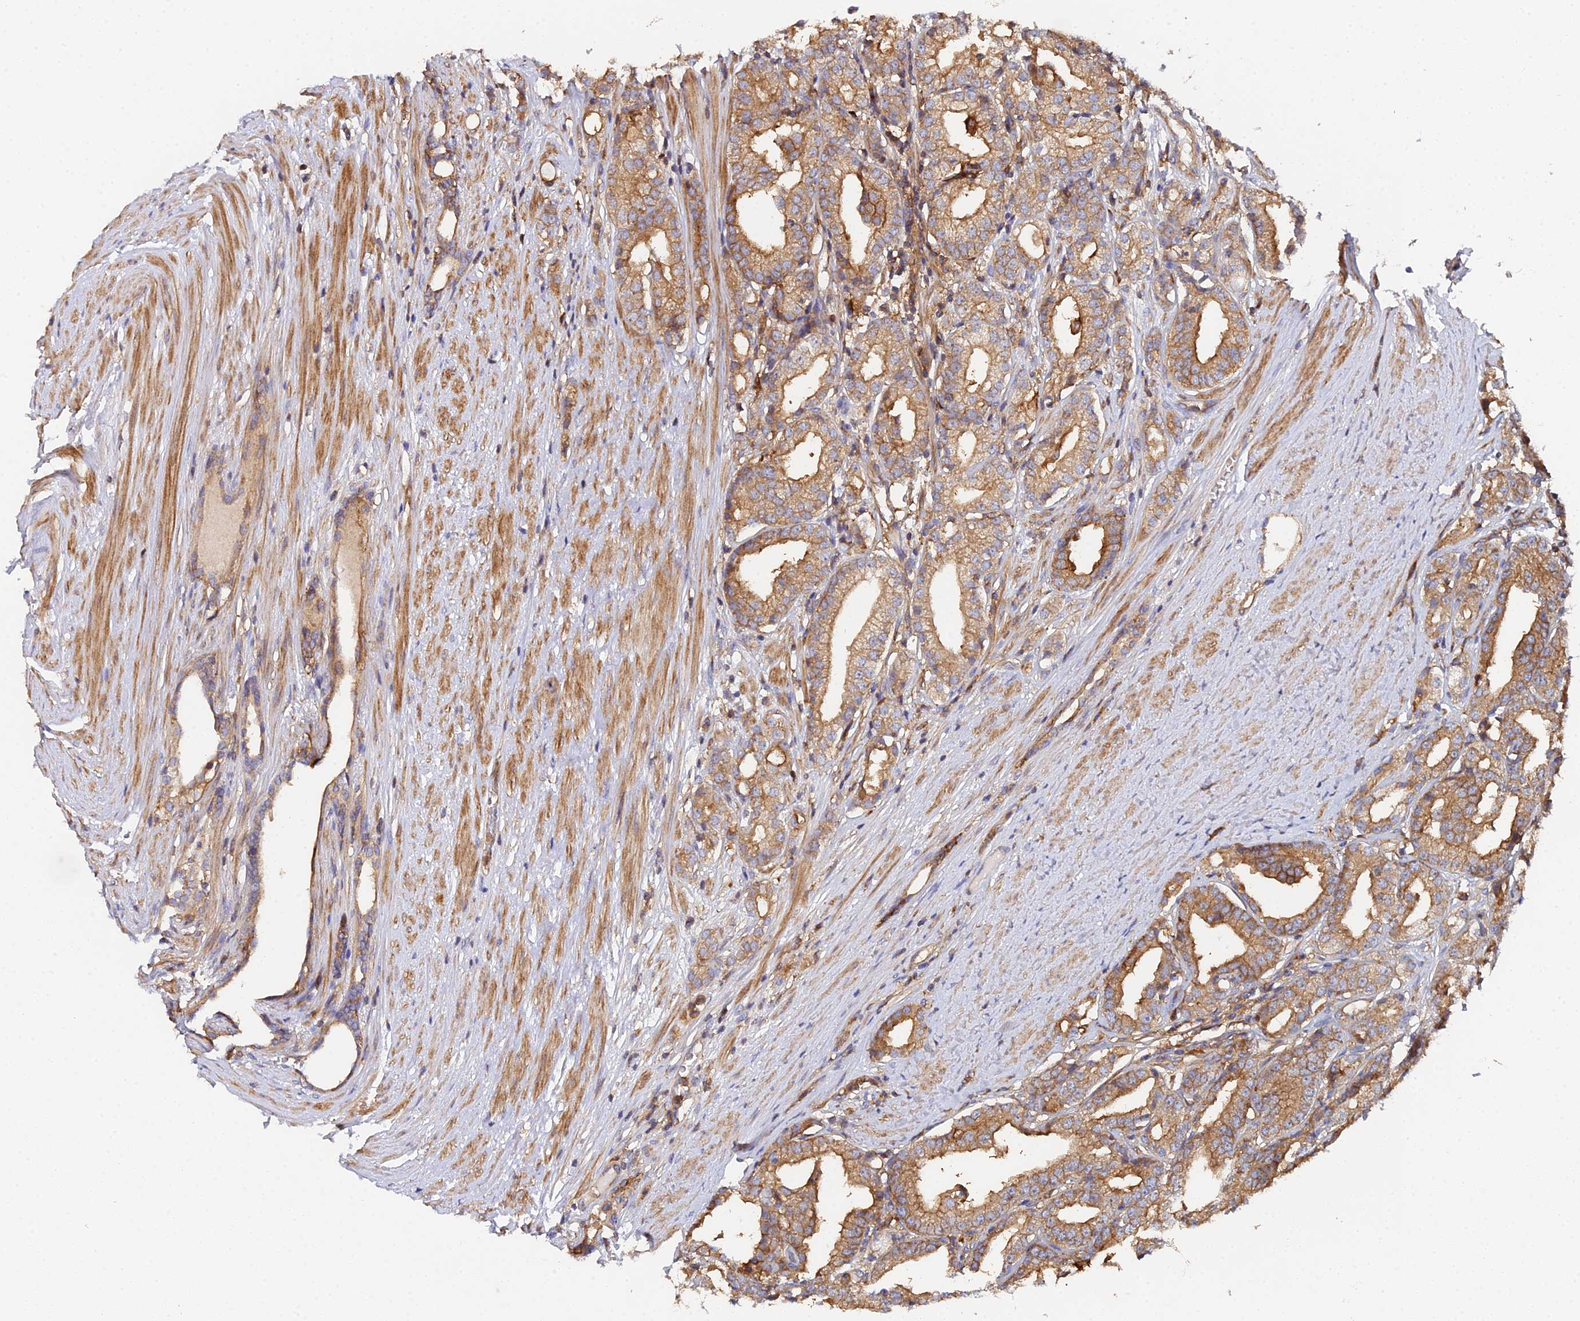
{"staining": {"intensity": "moderate", "quantity": ">75%", "location": "cytoplasmic/membranous"}, "tissue": "prostate cancer", "cell_type": "Tumor cells", "image_type": "cancer", "snomed": [{"axis": "morphology", "description": "Adenocarcinoma, High grade"}, {"axis": "topography", "description": "Prostate"}], "caption": "Tumor cells show medium levels of moderate cytoplasmic/membranous staining in about >75% of cells in prostate cancer. The protein is shown in brown color, while the nuclei are stained blue.", "gene": "GNG5B", "patient": {"sex": "male", "age": 69}}